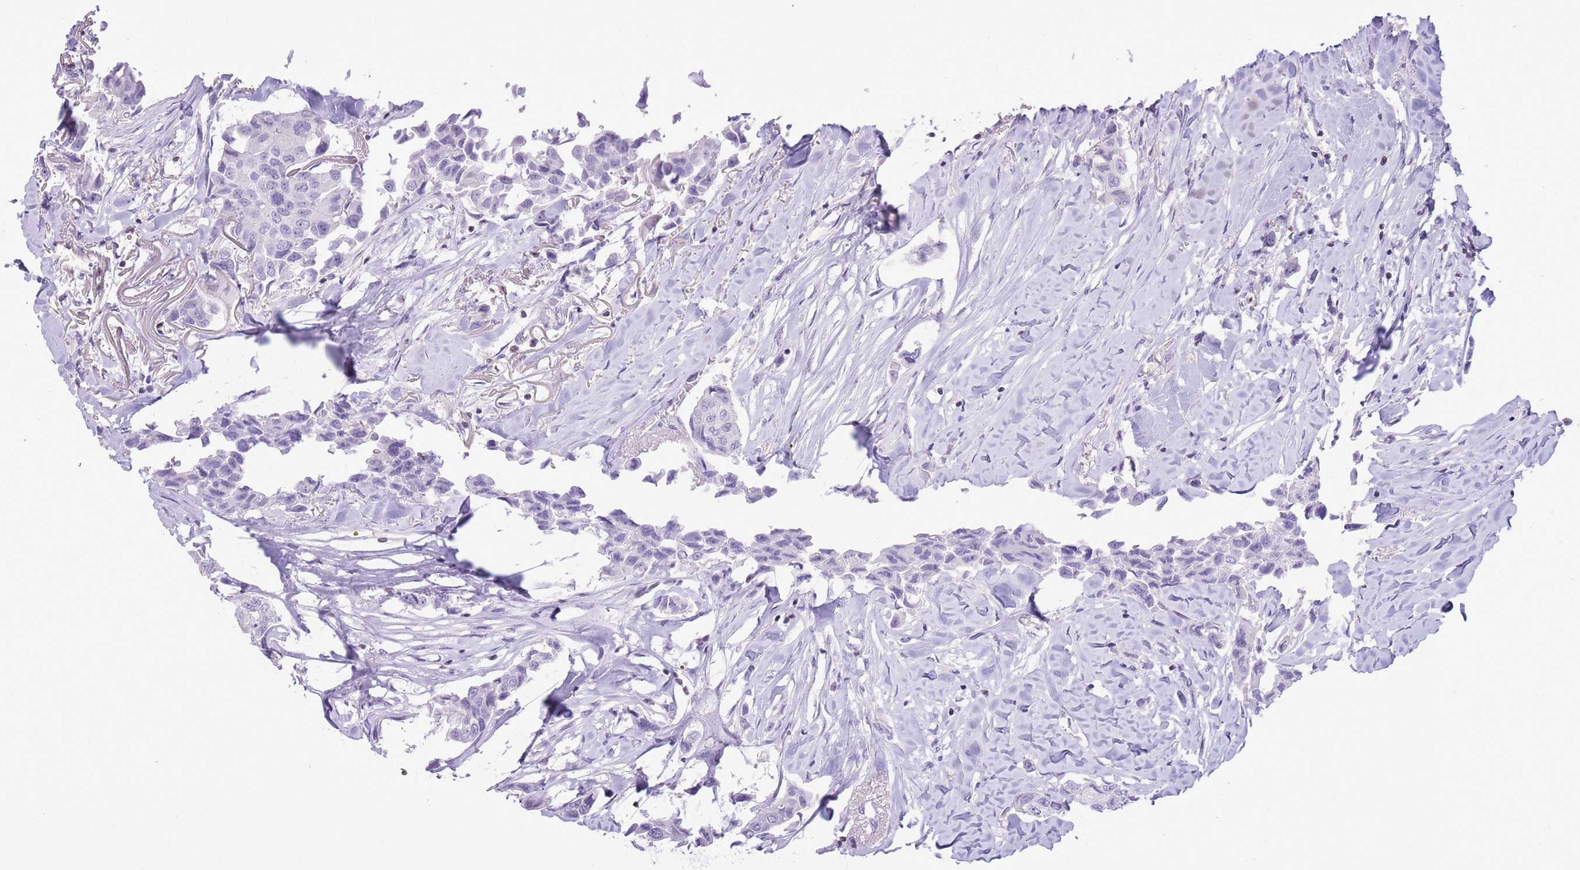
{"staining": {"intensity": "negative", "quantity": "none", "location": "none"}, "tissue": "breast cancer", "cell_type": "Tumor cells", "image_type": "cancer", "snomed": [{"axis": "morphology", "description": "Duct carcinoma"}, {"axis": "topography", "description": "Breast"}], "caption": "Immunohistochemical staining of breast intraductal carcinoma demonstrates no significant positivity in tumor cells.", "gene": "BCL11B", "patient": {"sex": "female", "age": 80}}